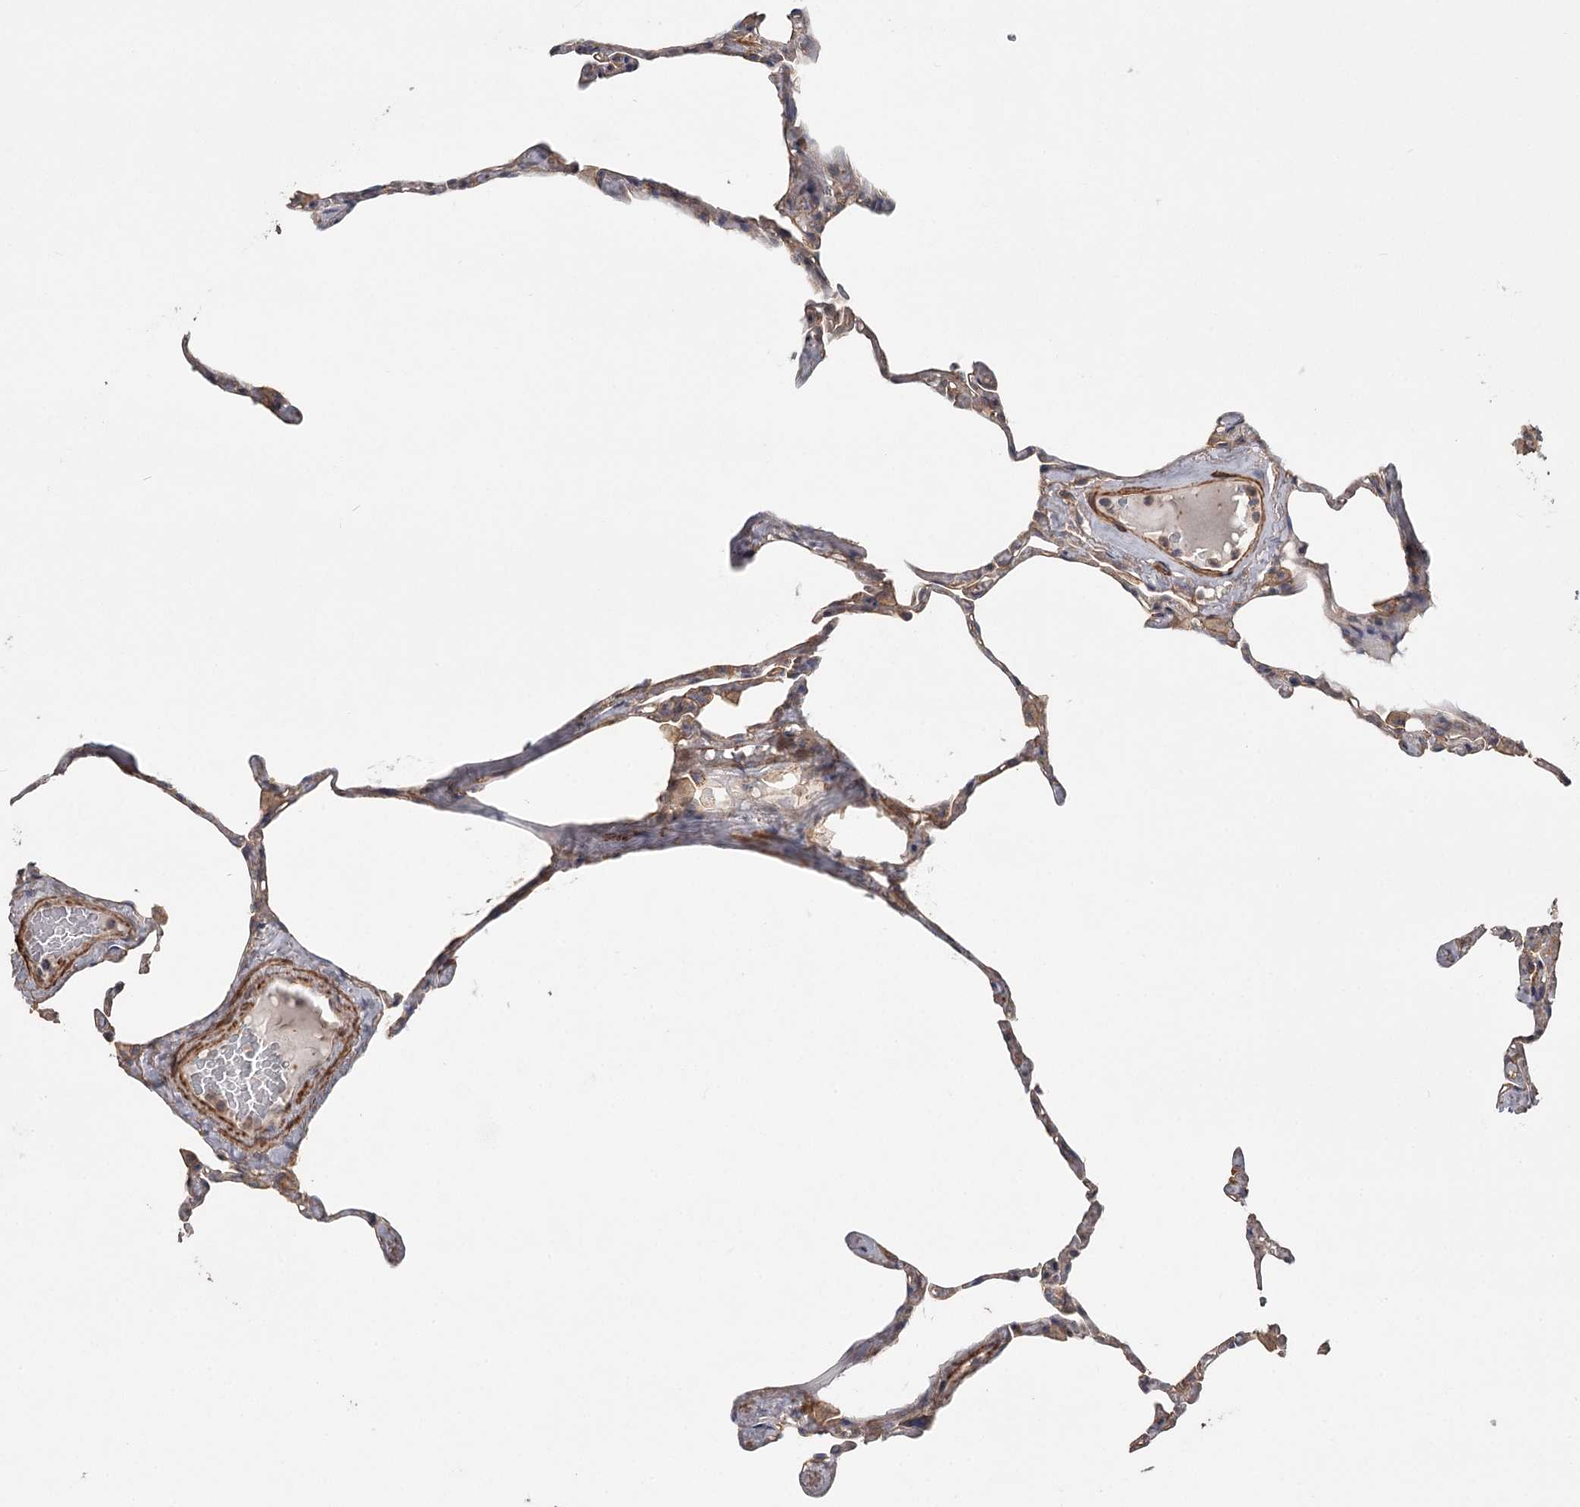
{"staining": {"intensity": "moderate", "quantity": ">75%", "location": "cytoplasmic/membranous"}, "tissue": "lung", "cell_type": "Alveolar cells", "image_type": "normal", "snomed": [{"axis": "morphology", "description": "Normal tissue, NOS"}, {"axis": "topography", "description": "Lung"}], "caption": "High-magnification brightfield microscopy of benign lung stained with DAB (3,3'-diaminobenzidine) (brown) and counterstained with hematoxylin (blue). alveolar cells exhibit moderate cytoplasmic/membranous expression is present in approximately>75% of cells. (DAB (3,3'-diaminobenzidine) = brown stain, brightfield microscopy at high magnification).", "gene": "DHRS9", "patient": {"sex": "male", "age": 65}}